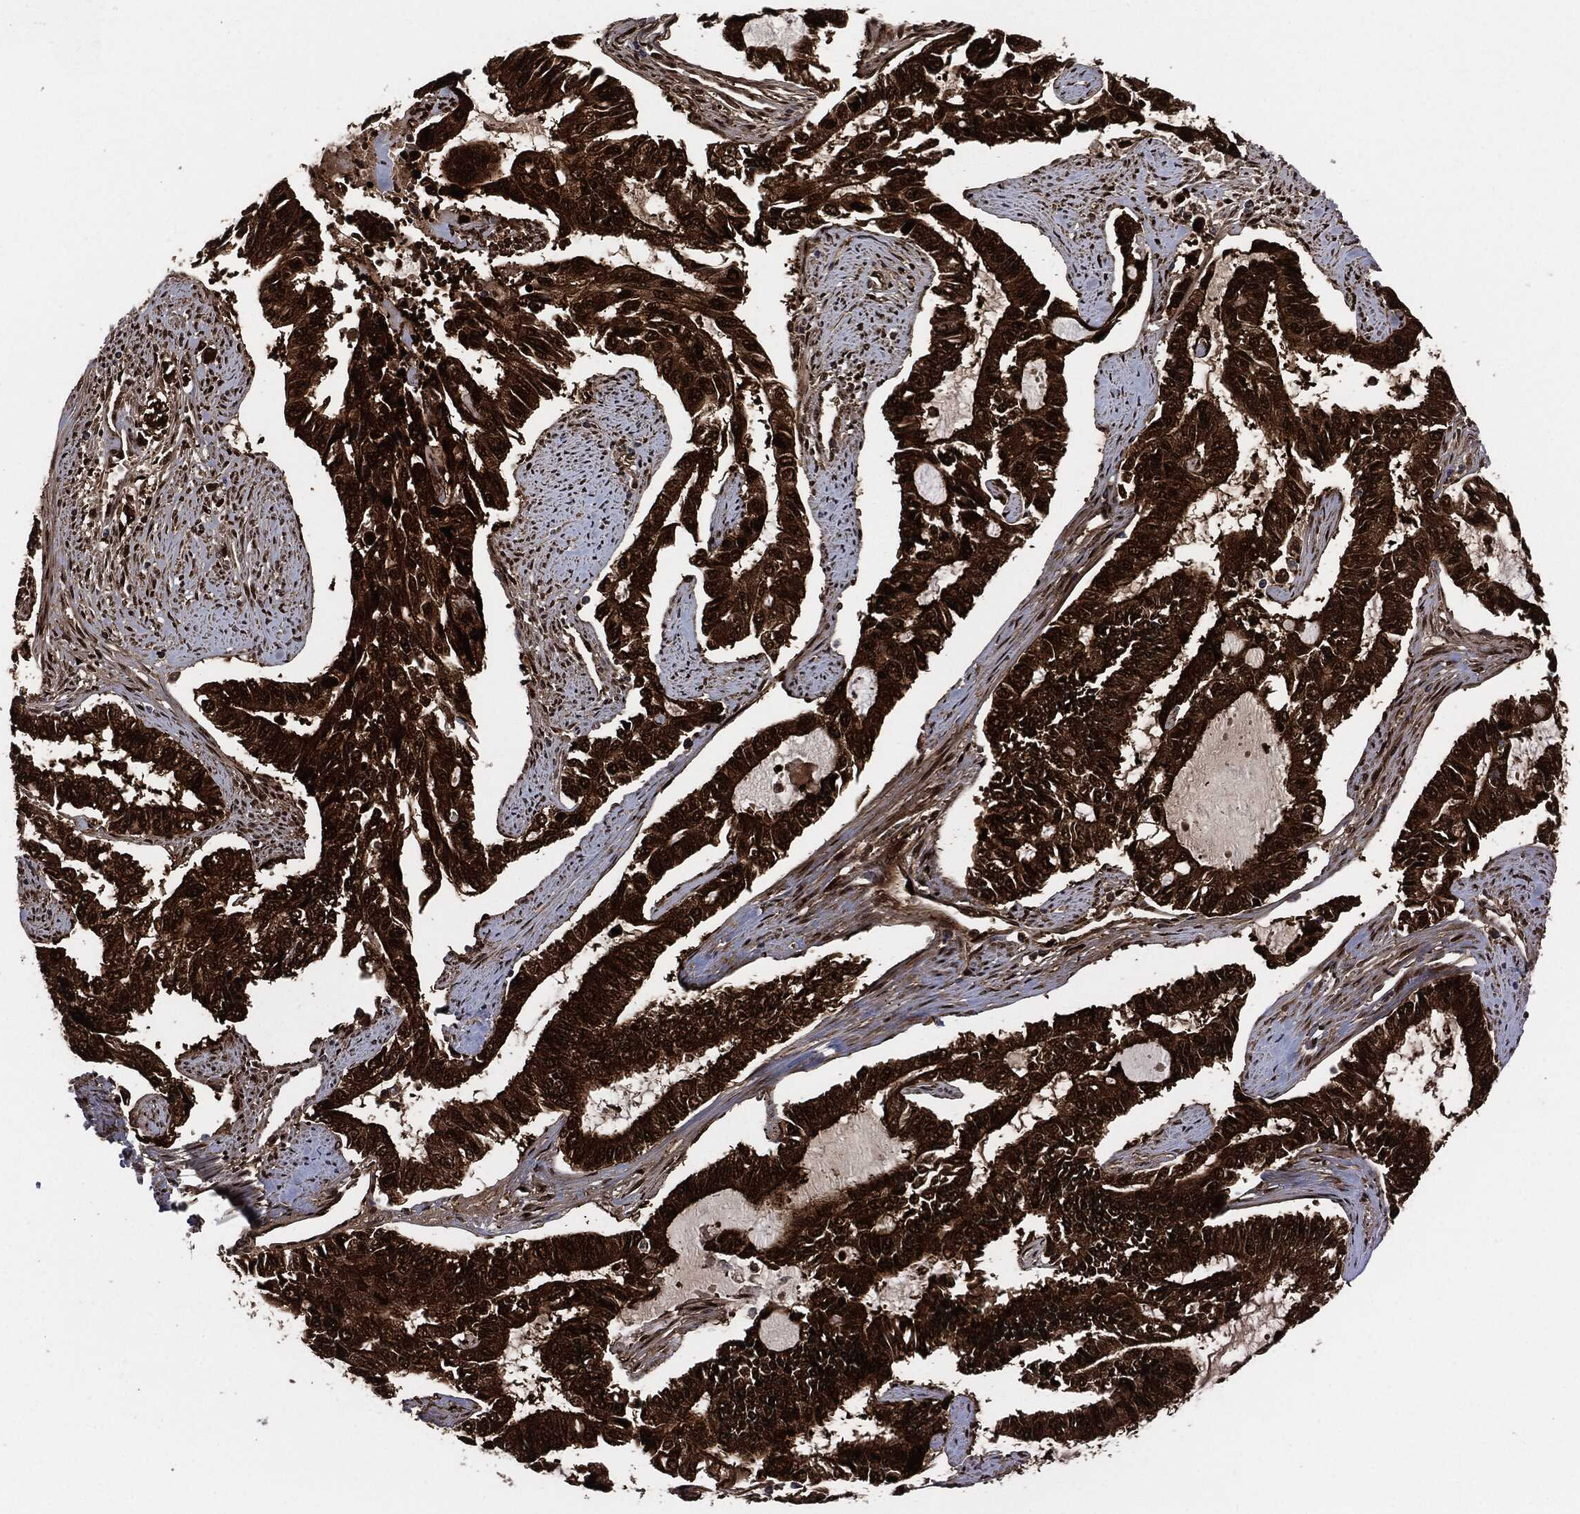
{"staining": {"intensity": "strong", "quantity": ">75%", "location": "cytoplasmic/membranous,nuclear"}, "tissue": "endometrial cancer", "cell_type": "Tumor cells", "image_type": "cancer", "snomed": [{"axis": "morphology", "description": "Adenocarcinoma, NOS"}, {"axis": "topography", "description": "Uterus"}], "caption": "Immunohistochemistry histopathology image of endometrial cancer (adenocarcinoma) stained for a protein (brown), which demonstrates high levels of strong cytoplasmic/membranous and nuclear expression in approximately >75% of tumor cells.", "gene": "DCTN1", "patient": {"sex": "female", "age": 59}}